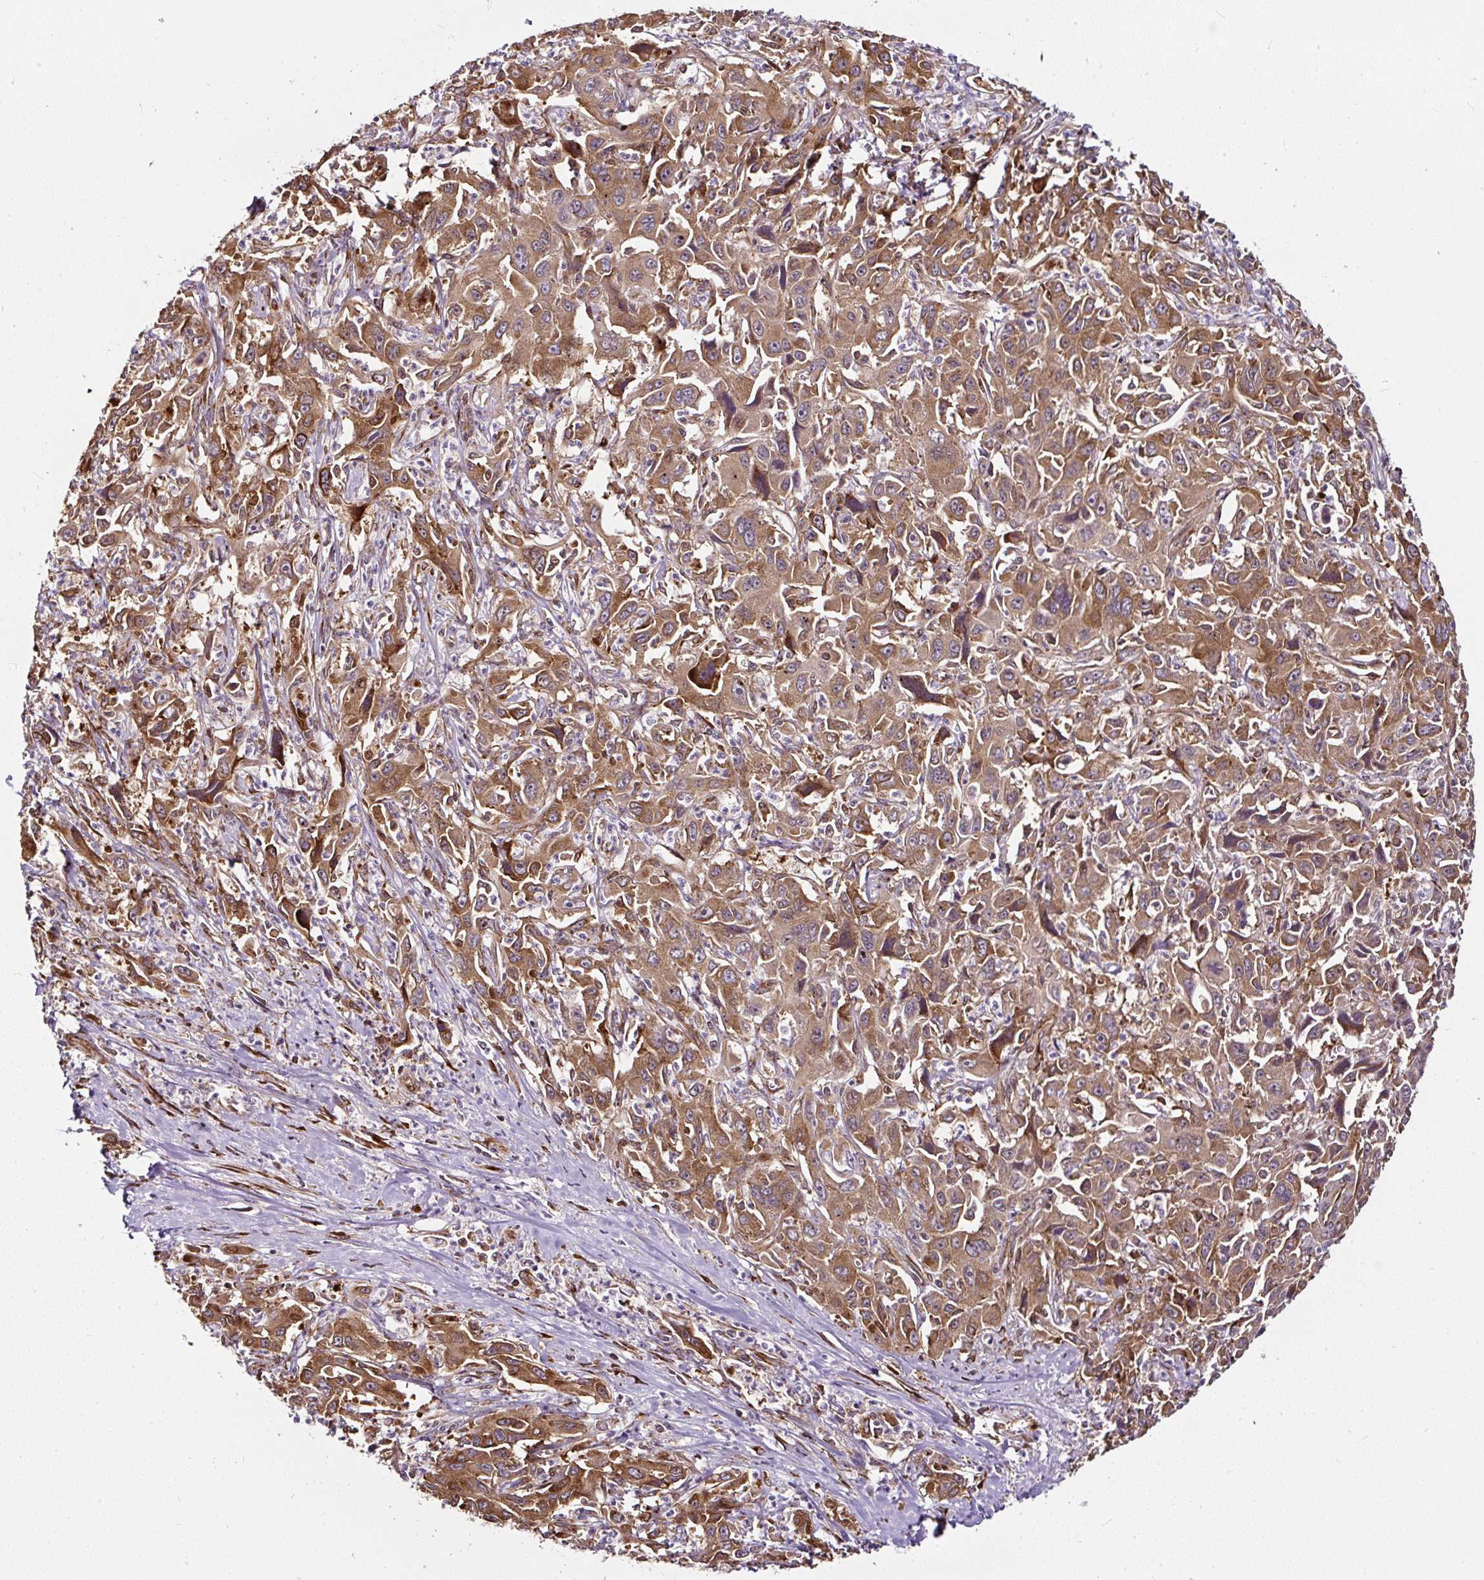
{"staining": {"intensity": "moderate", "quantity": ">75%", "location": "cytoplasmic/membranous"}, "tissue": "liver cancer", "cell_type": "Tumor cells", "image_type": "cancer", "snomed": [{"axis": "morphology", "description": "Carcinoma, Hepatocellular, NOS"}, {"axis": "topography", "description": "Liver"}], "caption": "The histopathology image demonstrates a brown stain indicating the presence of a protein in the cytoplasmic/membranous of tumor cells in liver cancer. (DAB (3,3'-diaminobenzidine) = brown stain, brightfield microscopy at high magnification).", "gene": "KDM4E", "patient": {"sex": "male", "age": 63}}